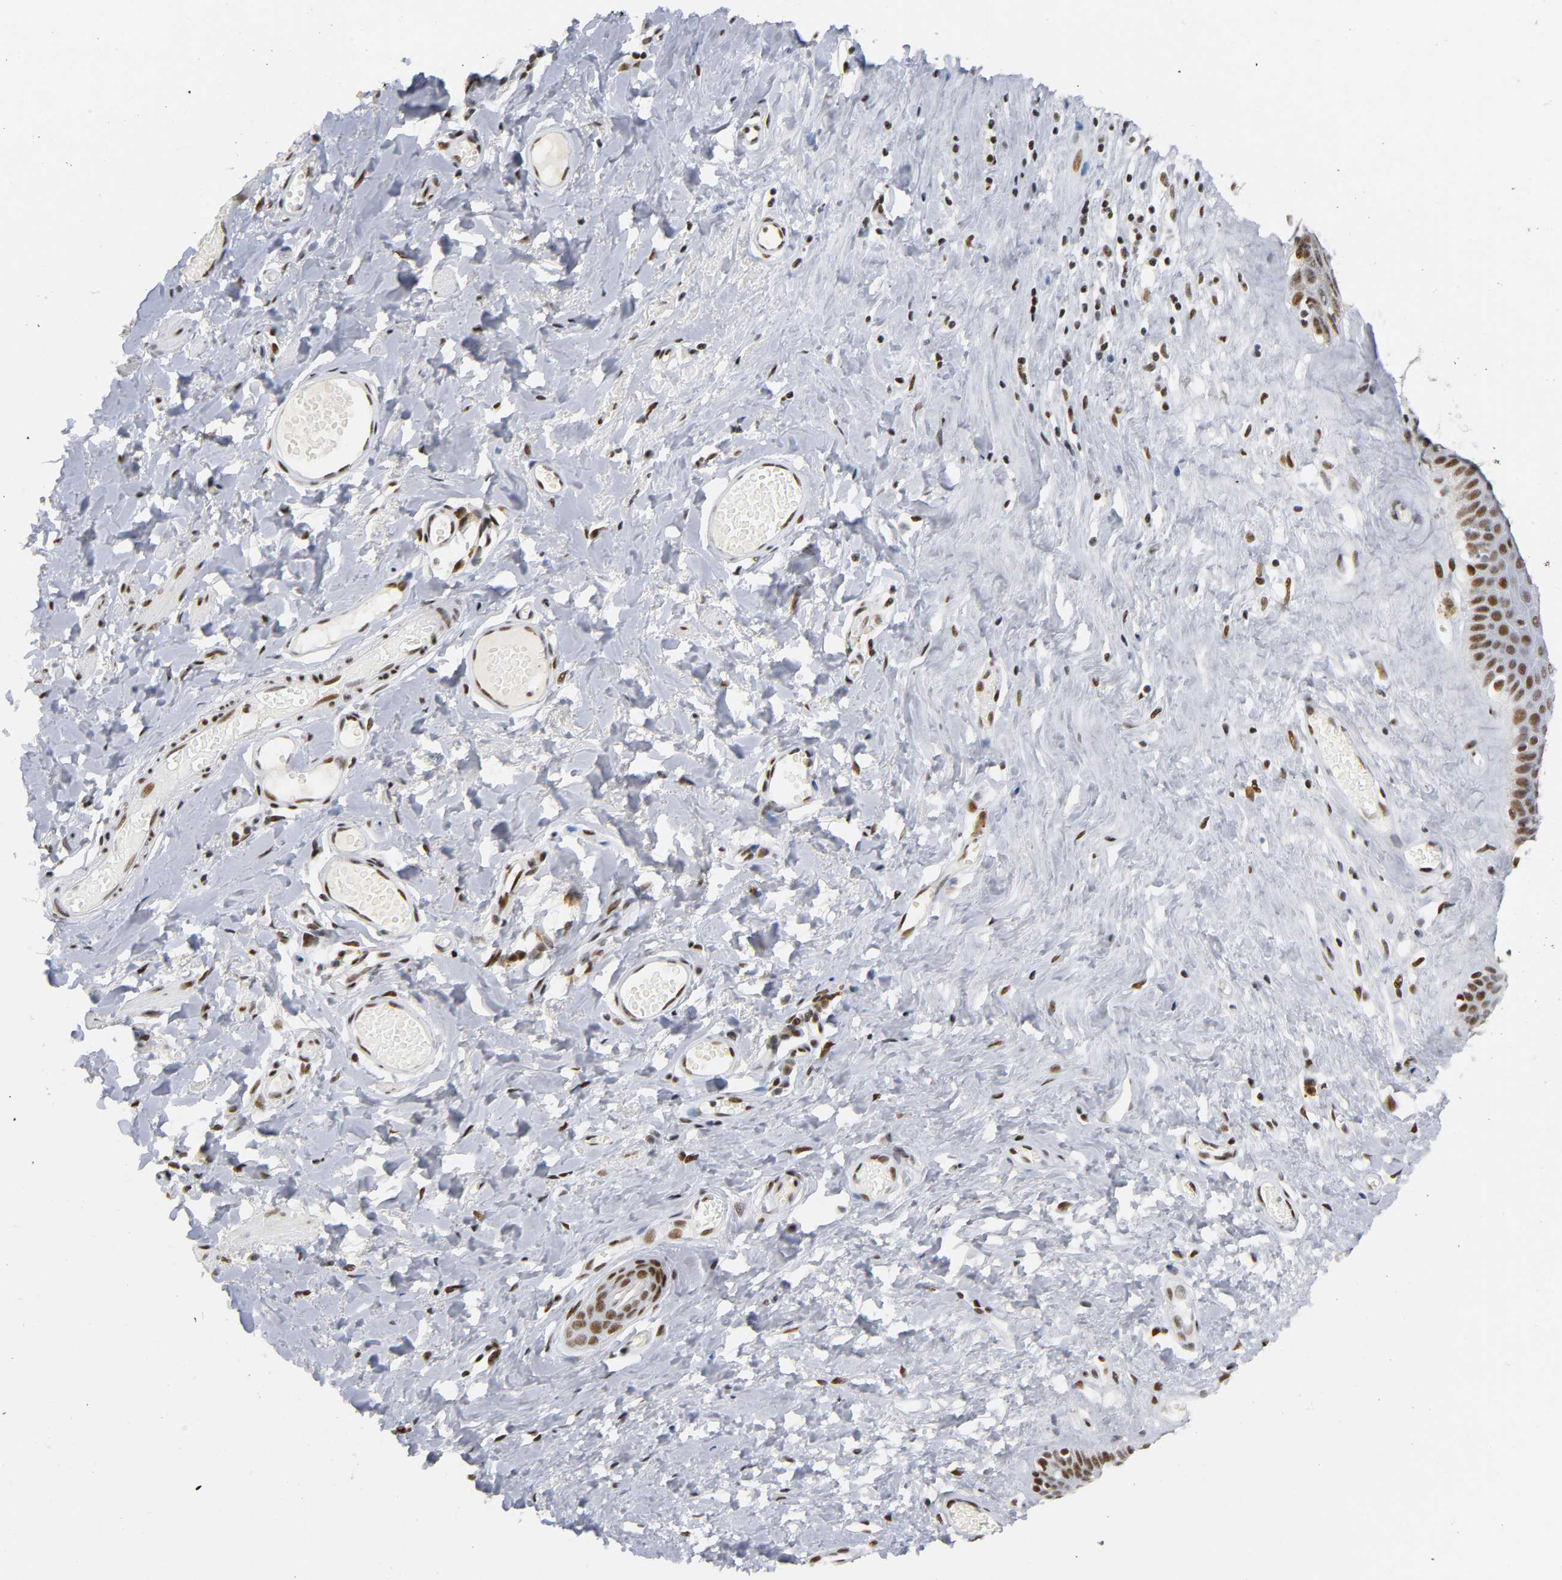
{"staining": {"intensity": "strong", "quantity": ">75%", "location": "nuclear"}, "tissue": "skin", "cell_type": "Epidermal cells", "image_type": "normal", "snomed": [{"axis": "morphology", "description": "Normal tissue, NOS"}, {"axis": "morphology", "description": "Inflammation, NOS"}, {"axis": "topography", "description": "Vulva"}], "caption": "The immunohistochemical stain labels strong nuclear staining in epidermal cells of benign skin.", "gene": "CREBBP", "patient": {"sex": "female", "age": 84}}